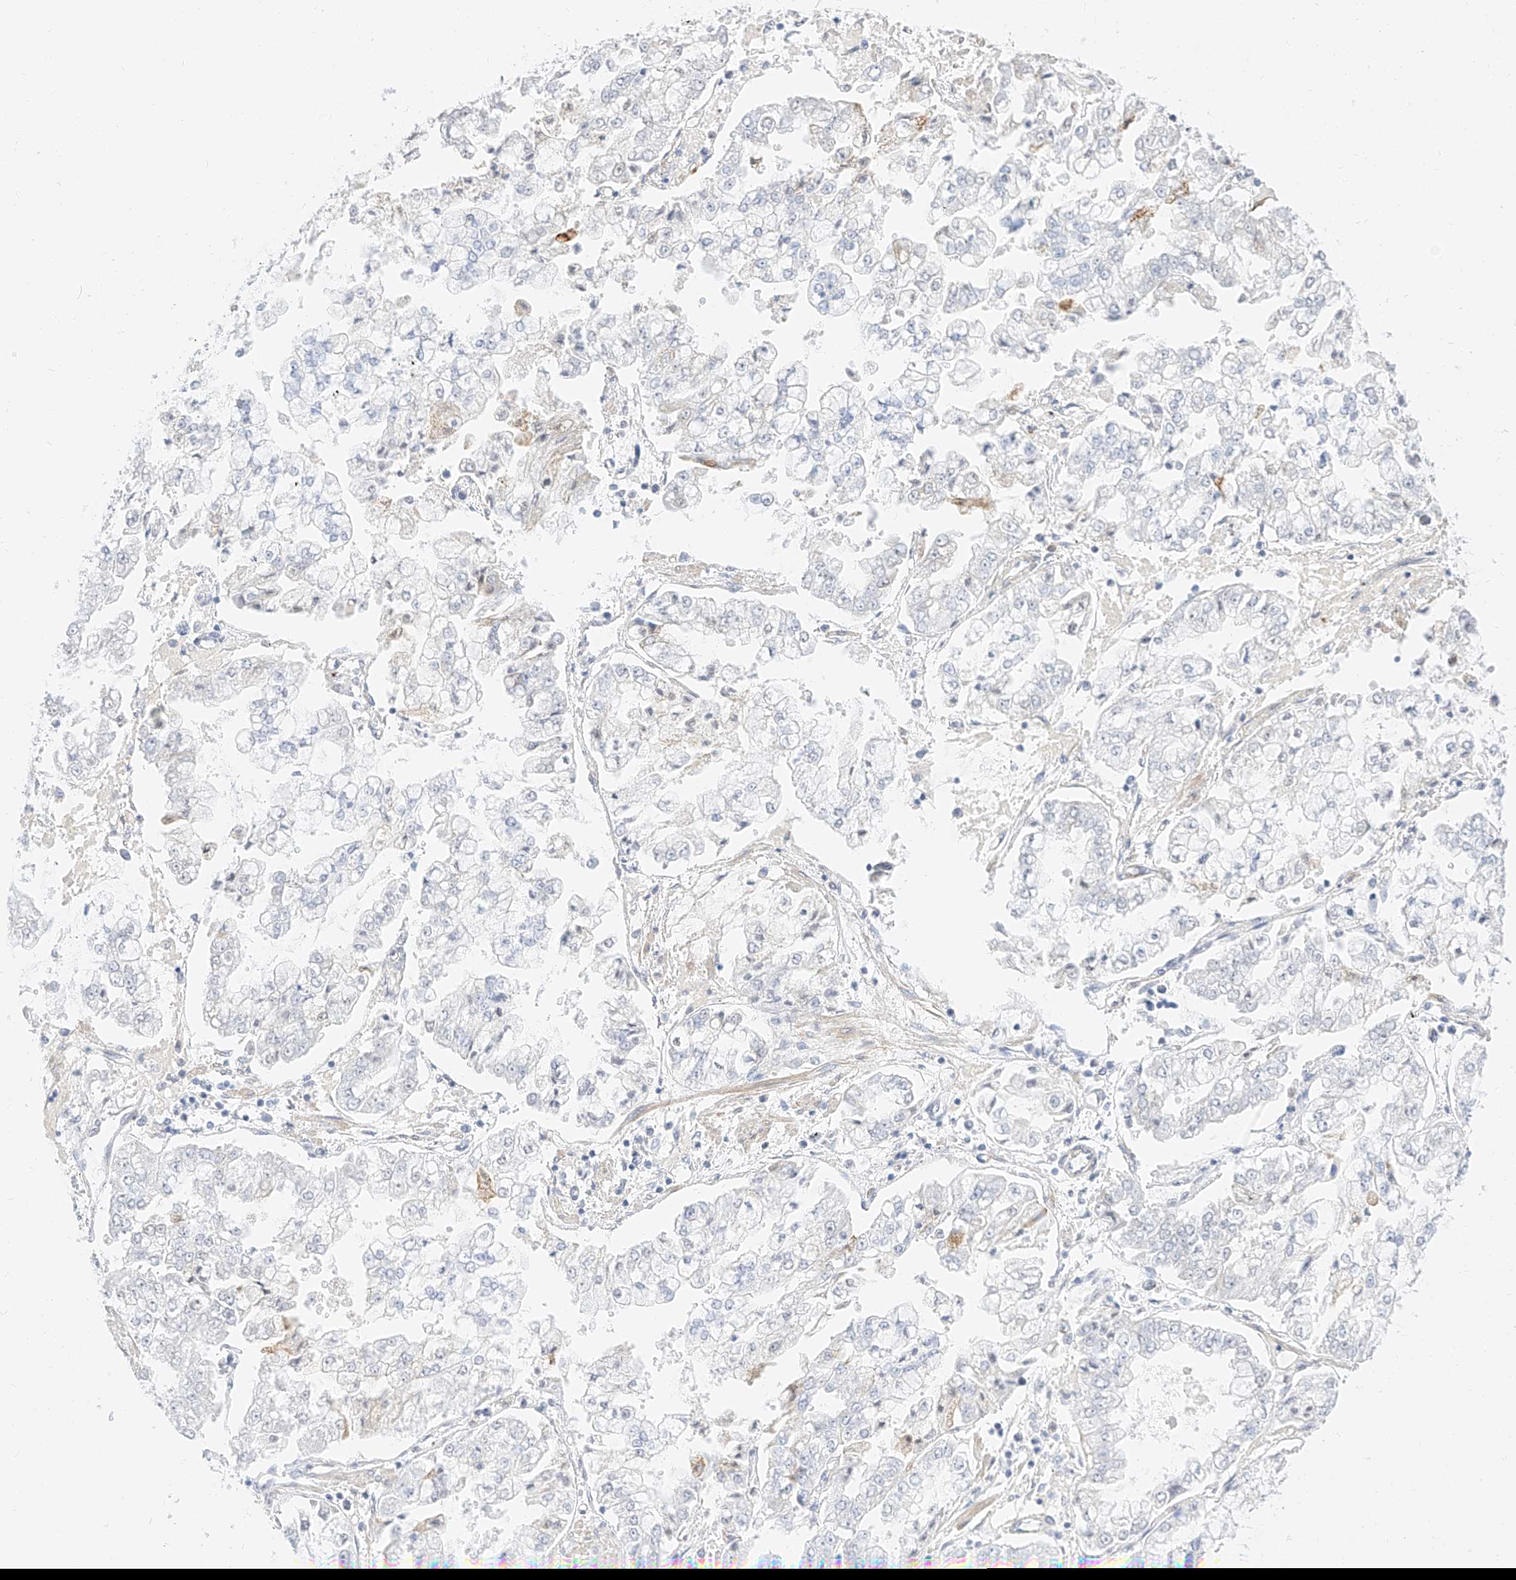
{"staining": {"intensity": "negative", "quantity": "none", "location": "none"}, "tissue": "stomach cancer", "cell_type": "Tumor cells", "image_type": "cancer", "snomed": [{"axis": "morphology", "description": "Adenocarcinoma, NOS"}, {"axis": "topography", "description": "Stomach"}], "caption": "Immunohistochemistry (IHC) histopathology image of neoplastic tissue: stomach cancer (adenocarcinoma) stained with DAB (3,3'-diaminobenzidine) displays no significant protein positivity in tumor cells.", "gene": "CDCP2", "patient": {"sex": "male", "age": 76}}